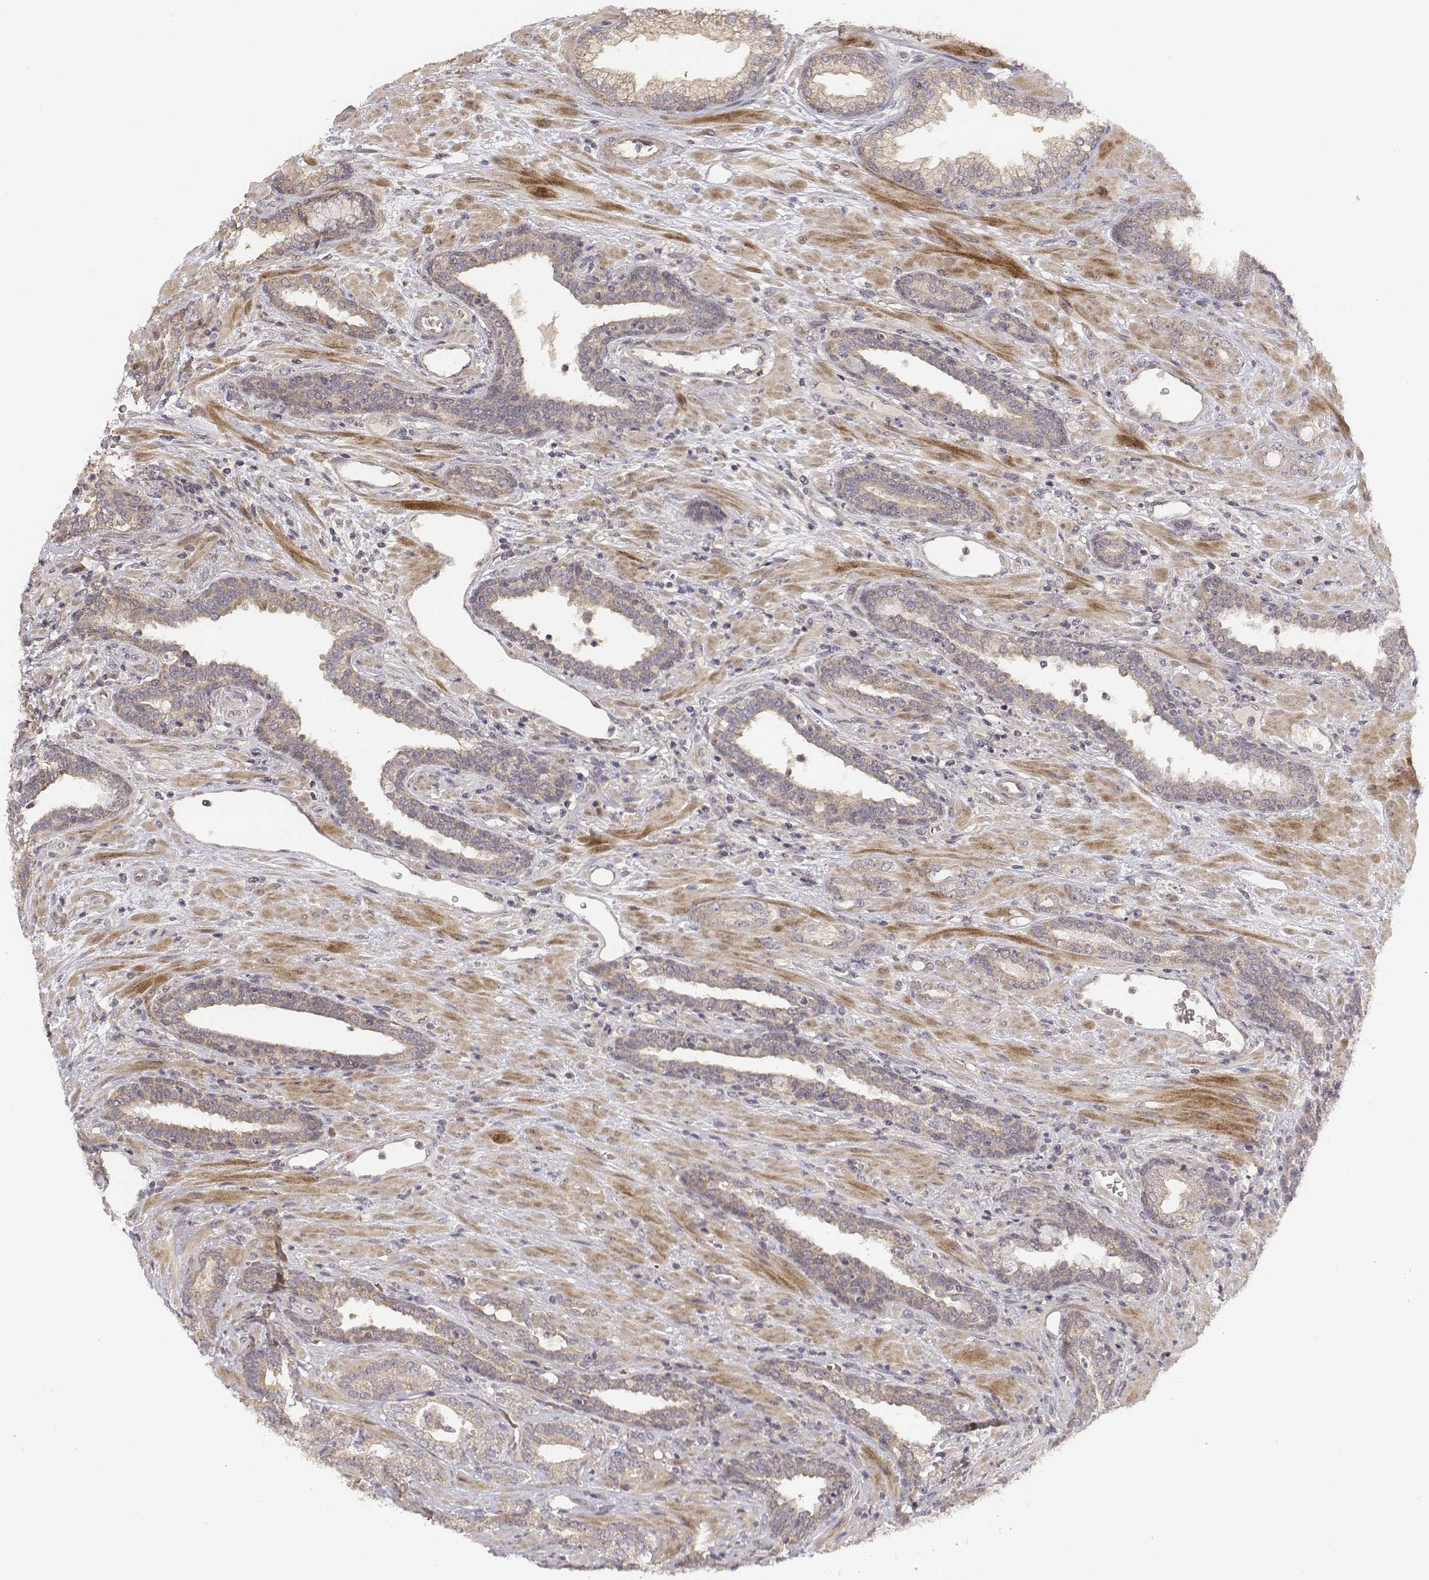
{"staining": {"intensity": "weak", "quantity": ">75%", "location": "cytoplasmic/membranous"}, "tissue": "prostate cancer", "cell_type": "Tumor cells", "image_type": "cancer", "snomed": [{"axis": "morphology", "description": "Adenocarcinoma, Low grade"}, {"axis": "topography", "description": "Prostate"}], "caption": "IHC (DAB) staining of human prostate adenocarcinoma (low-grade) shows weak cytoplasmic/membranous protein expression in about >75% of tumor cells.", "gene": "FBXO21", "patient": {"sex": "male", "age": 61}}